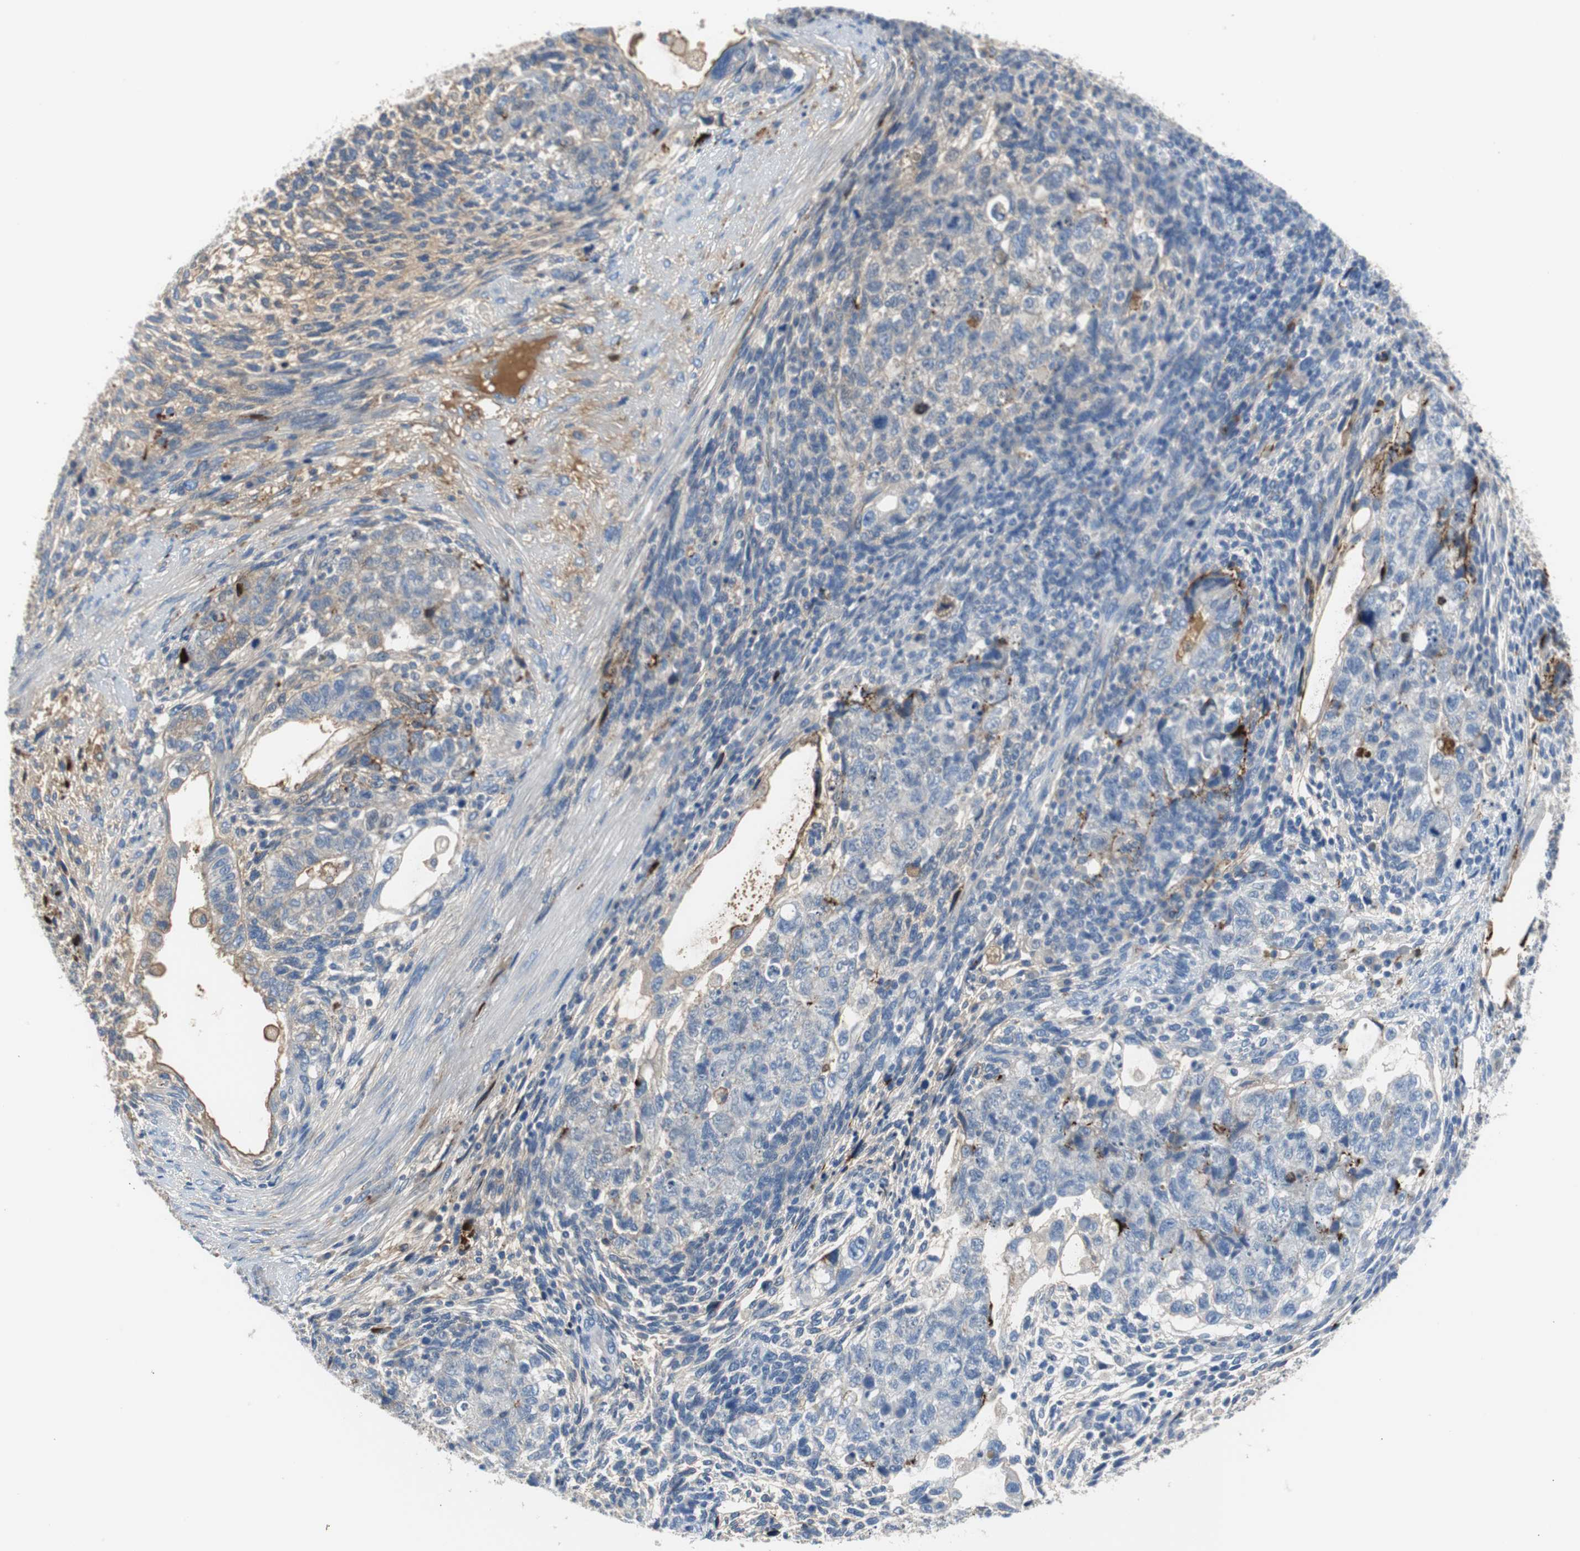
{"staining": {"intensity": "moderate", "quantity": "<25%", "location": "cytoplasmic/membranous"}, "tissue": "testis cancer", "cell_type": "Tumor cells", "image_type": "cancer", "snomed": [{"axis": "morphology", "description": "Normal tissue, NOS"}, {"axis": "morphology", "description": "Carcinoma, Embryonal, NOS"}, {"axis": "topography", "description": "Testis"}], "caption": "Immunohistochemical staining of testis embryonal carcinoma shows low levels of moderate cytoplasmic/membranous expression in about <25% of tumor cells.", "gene": "APCS", "patient": {"sex": "male", "age": 36}}